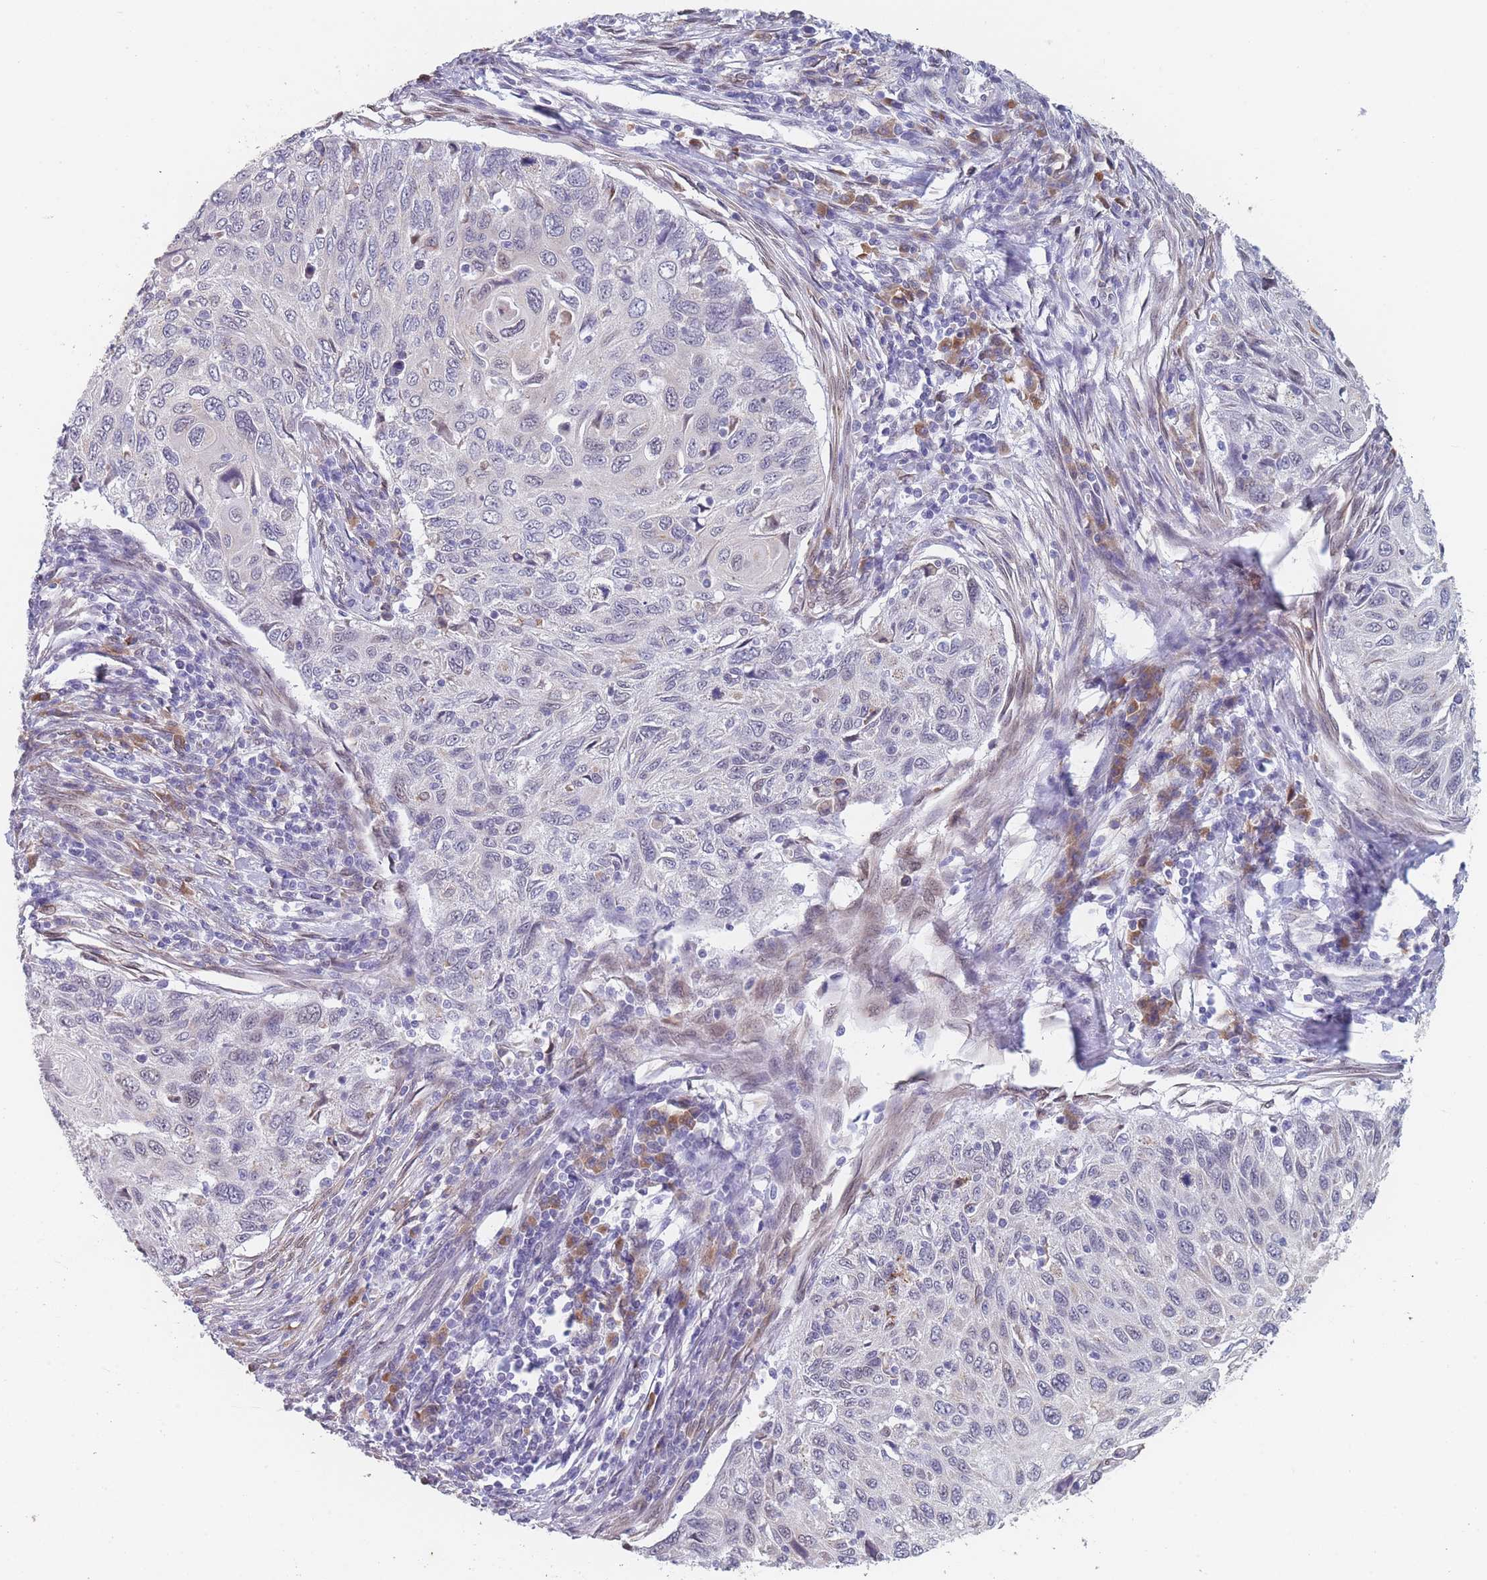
{"staining": {"intensity": "negative", "quantity": "none", "location": "none"}, "tissue": "cervical cancer", "cell_type": "Tumor cells", "image_type": "cancer", "snomed": [{"axis": "morphology", "description": "Squamous cell carcinoma, NOS"}, {"axis": "topography", "description": "Cervix"}], "caption": "The immunohistochemistry (IHC) histopathology image has no significant expression in tumor cells of cervical cancer (squamous cell carcinoma) tissue.", "gene": "TMED10", "patient": {"sex": "female", "age": 70}}